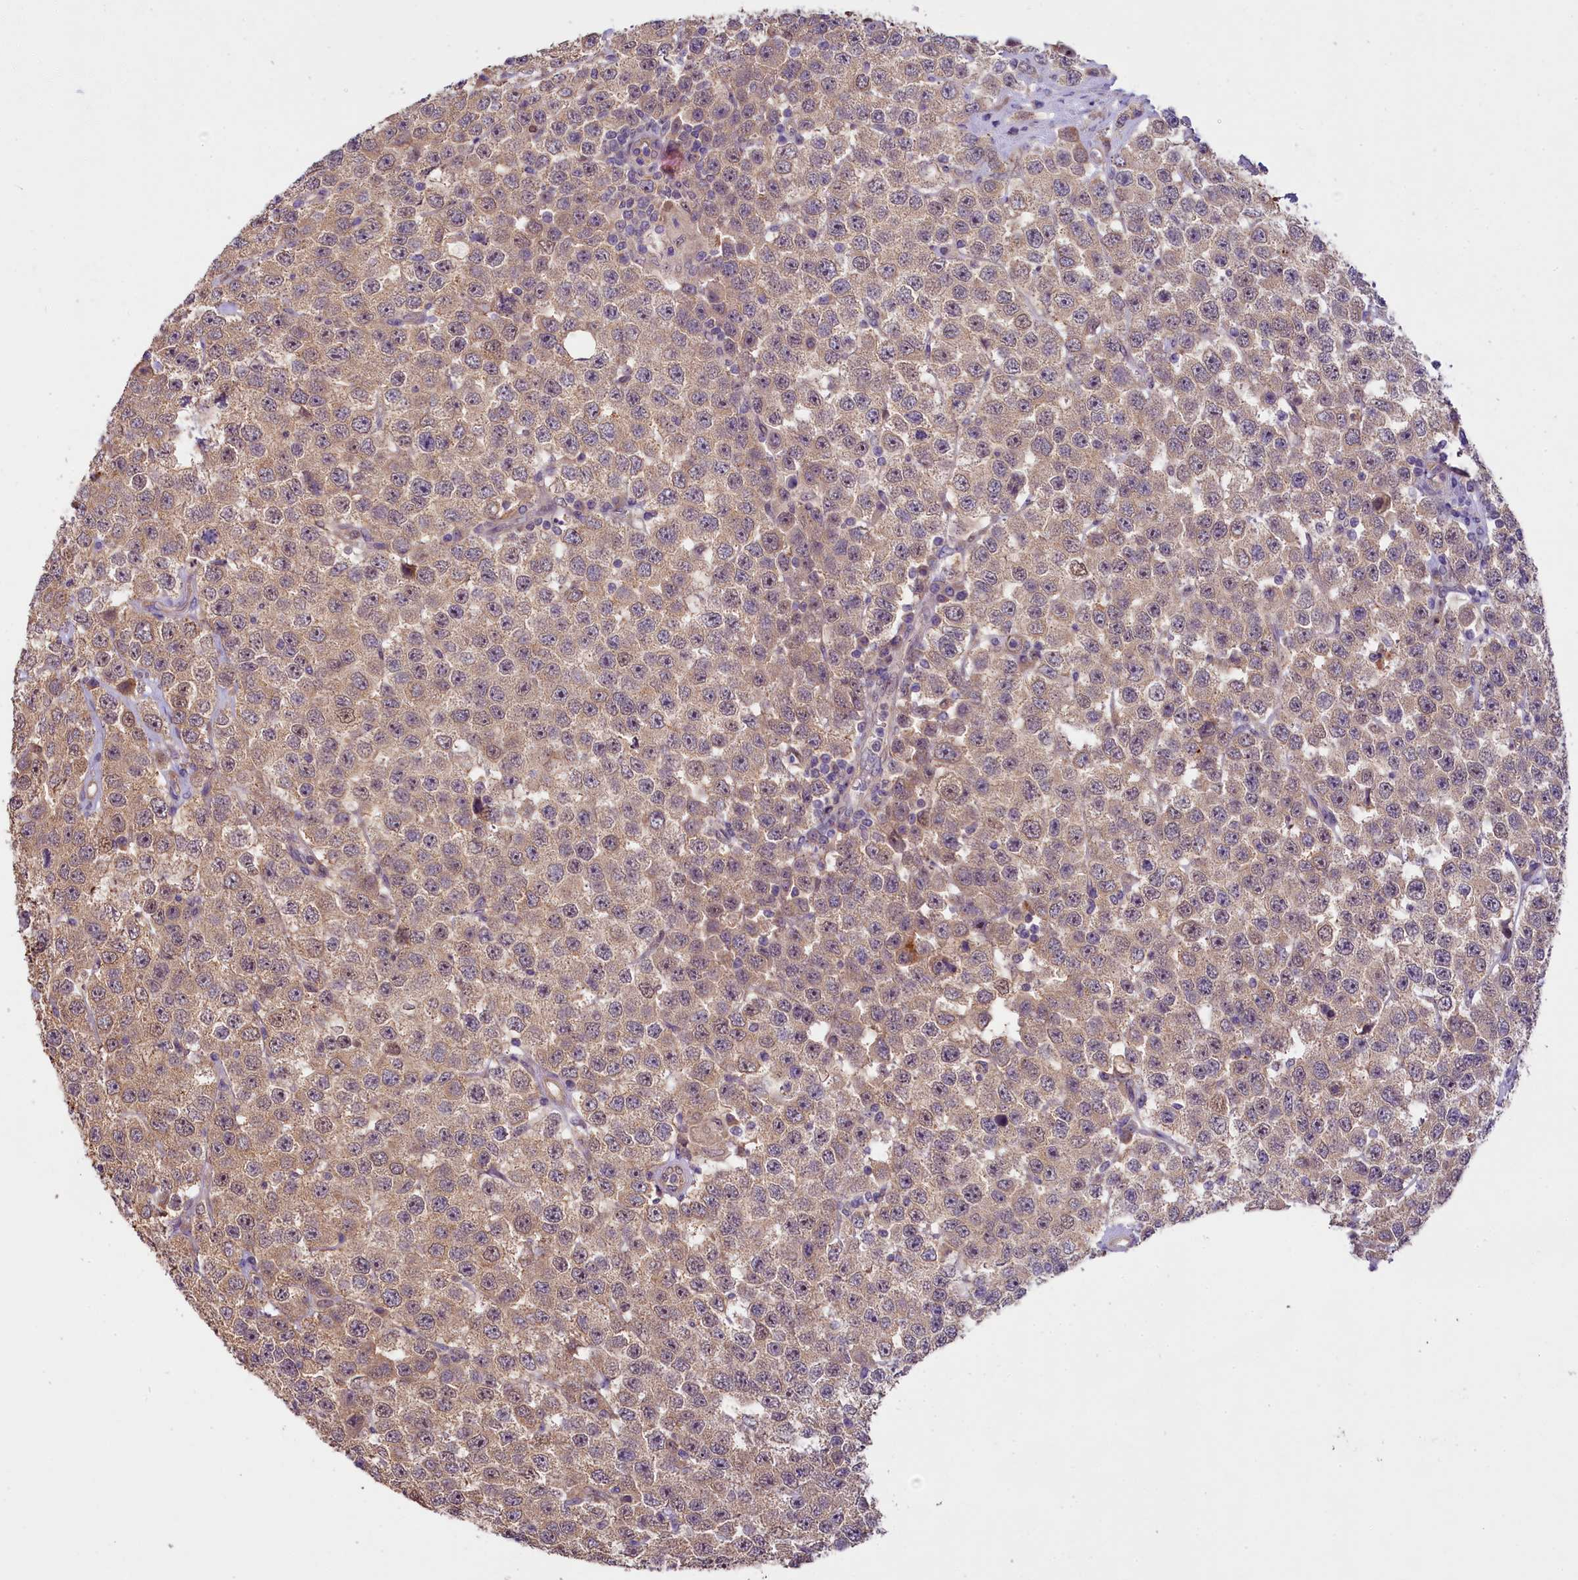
{"staining": {"intensity": "weak", "quantity": ">75%", "location": "cytoplasmic/membranous"}, "tissue": "testis cancer", "cell_type": "Tumor cells", "image_type": "cancer", "snomed": [{"axis": "morphology", "description": "Seminoma, NOS"}, {"axis": "topography", "description": "Testis"}], "caption": "Immunohistochemical staining of human testis cancer (seminoma) shows weak cytoplasmic/membranous protein positivity in about >75% of tumor cells.", "gene": "UBXN6", "patient": {"sex": "male", "age": 28}}